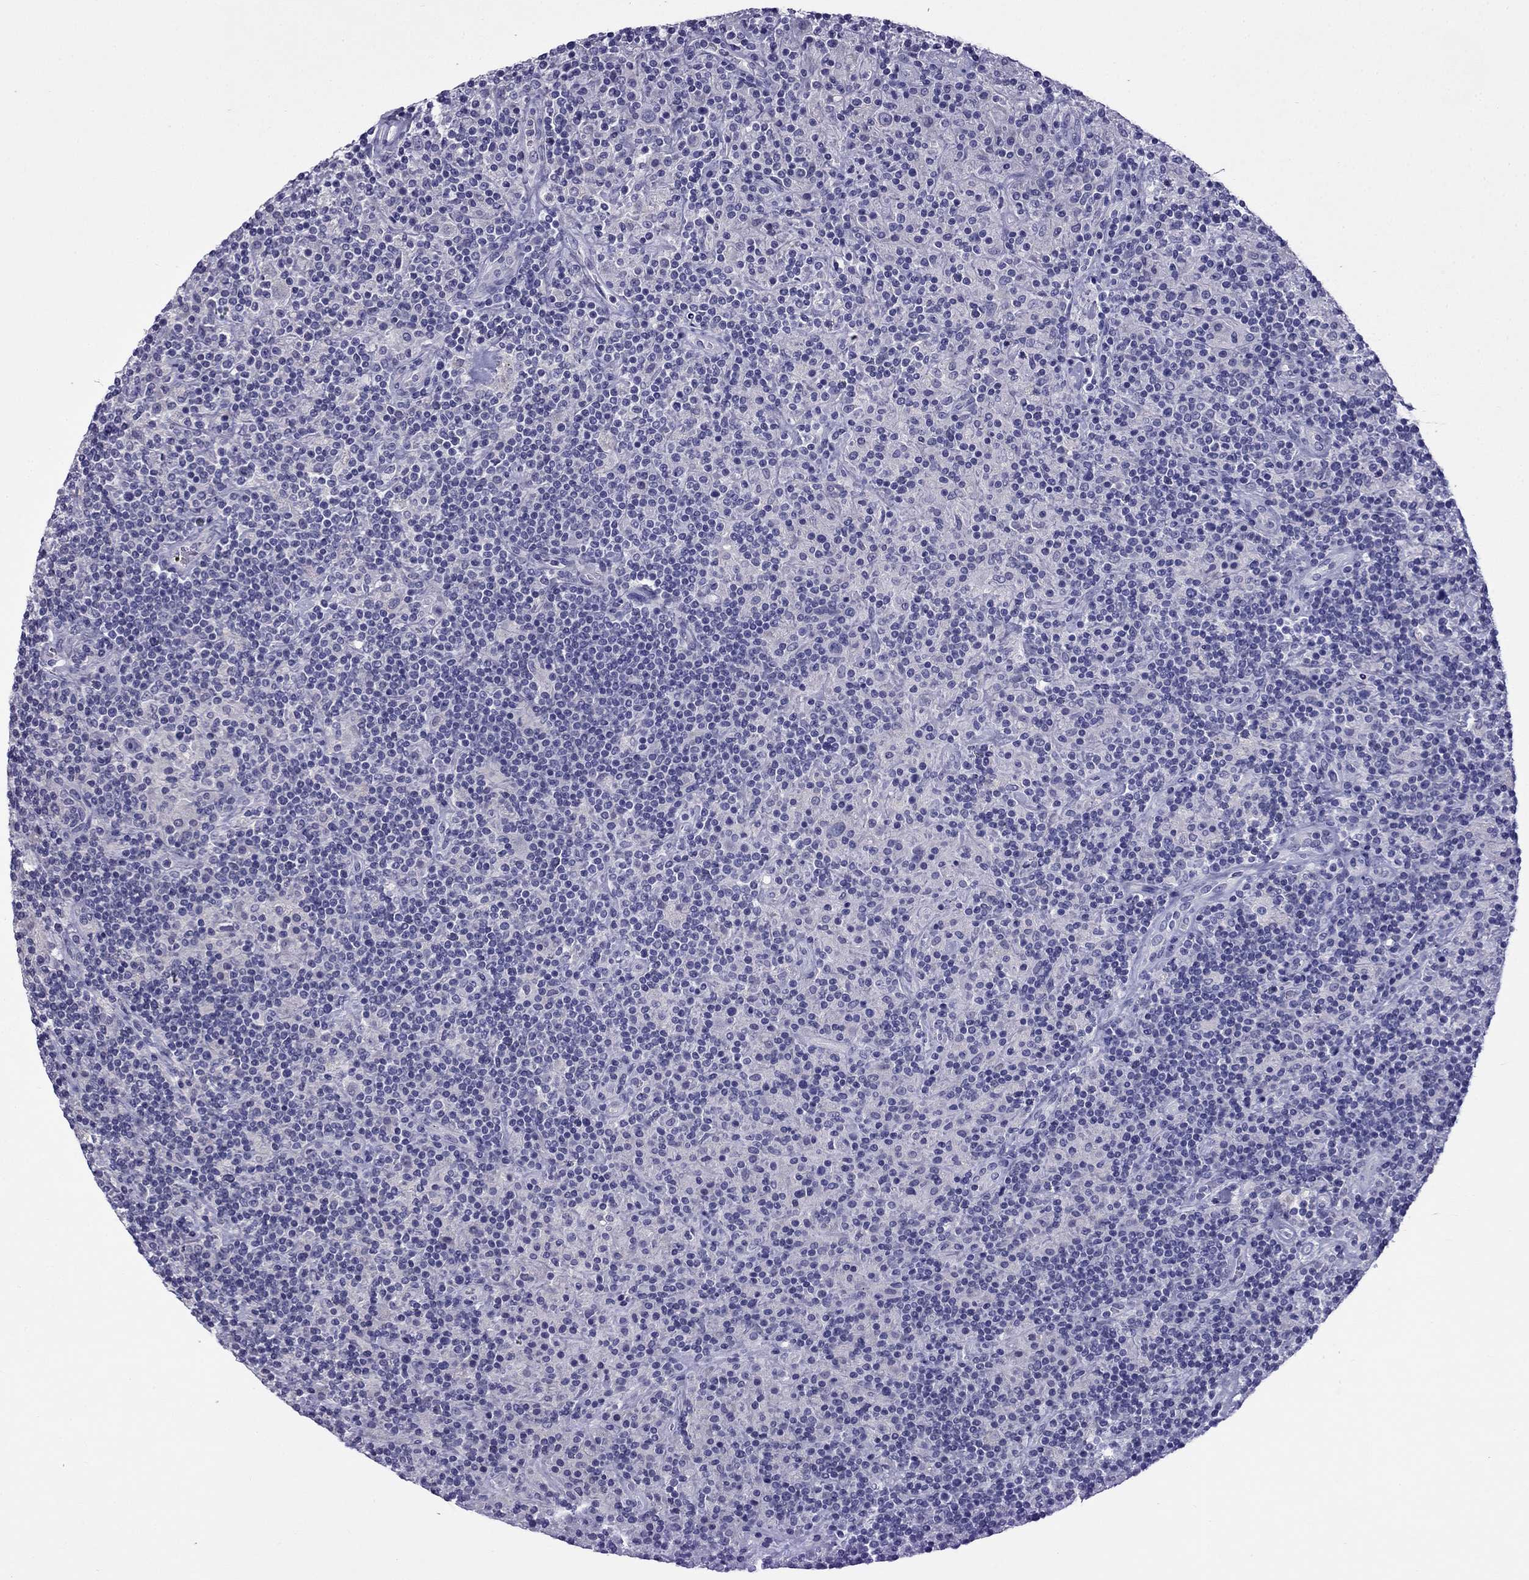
{"staining": {"intensity": "negative", "quantity": "none", "location": "none"}, "tissue": "lymphoma", "cell_type": "Tumor cells", "image_type": "cancer", "snomed": [{"axis": "morphology", "description": "Hodgkin's disease, NOS"}, {"axis": "topography", "description": "Lymph node"}], "caption": "DAB immunohistochemical staining of lymphoma reveals no significant staining in tumor cells.", "gene": "MYO15A", "patient": {"sex": "male", "age": 70}}